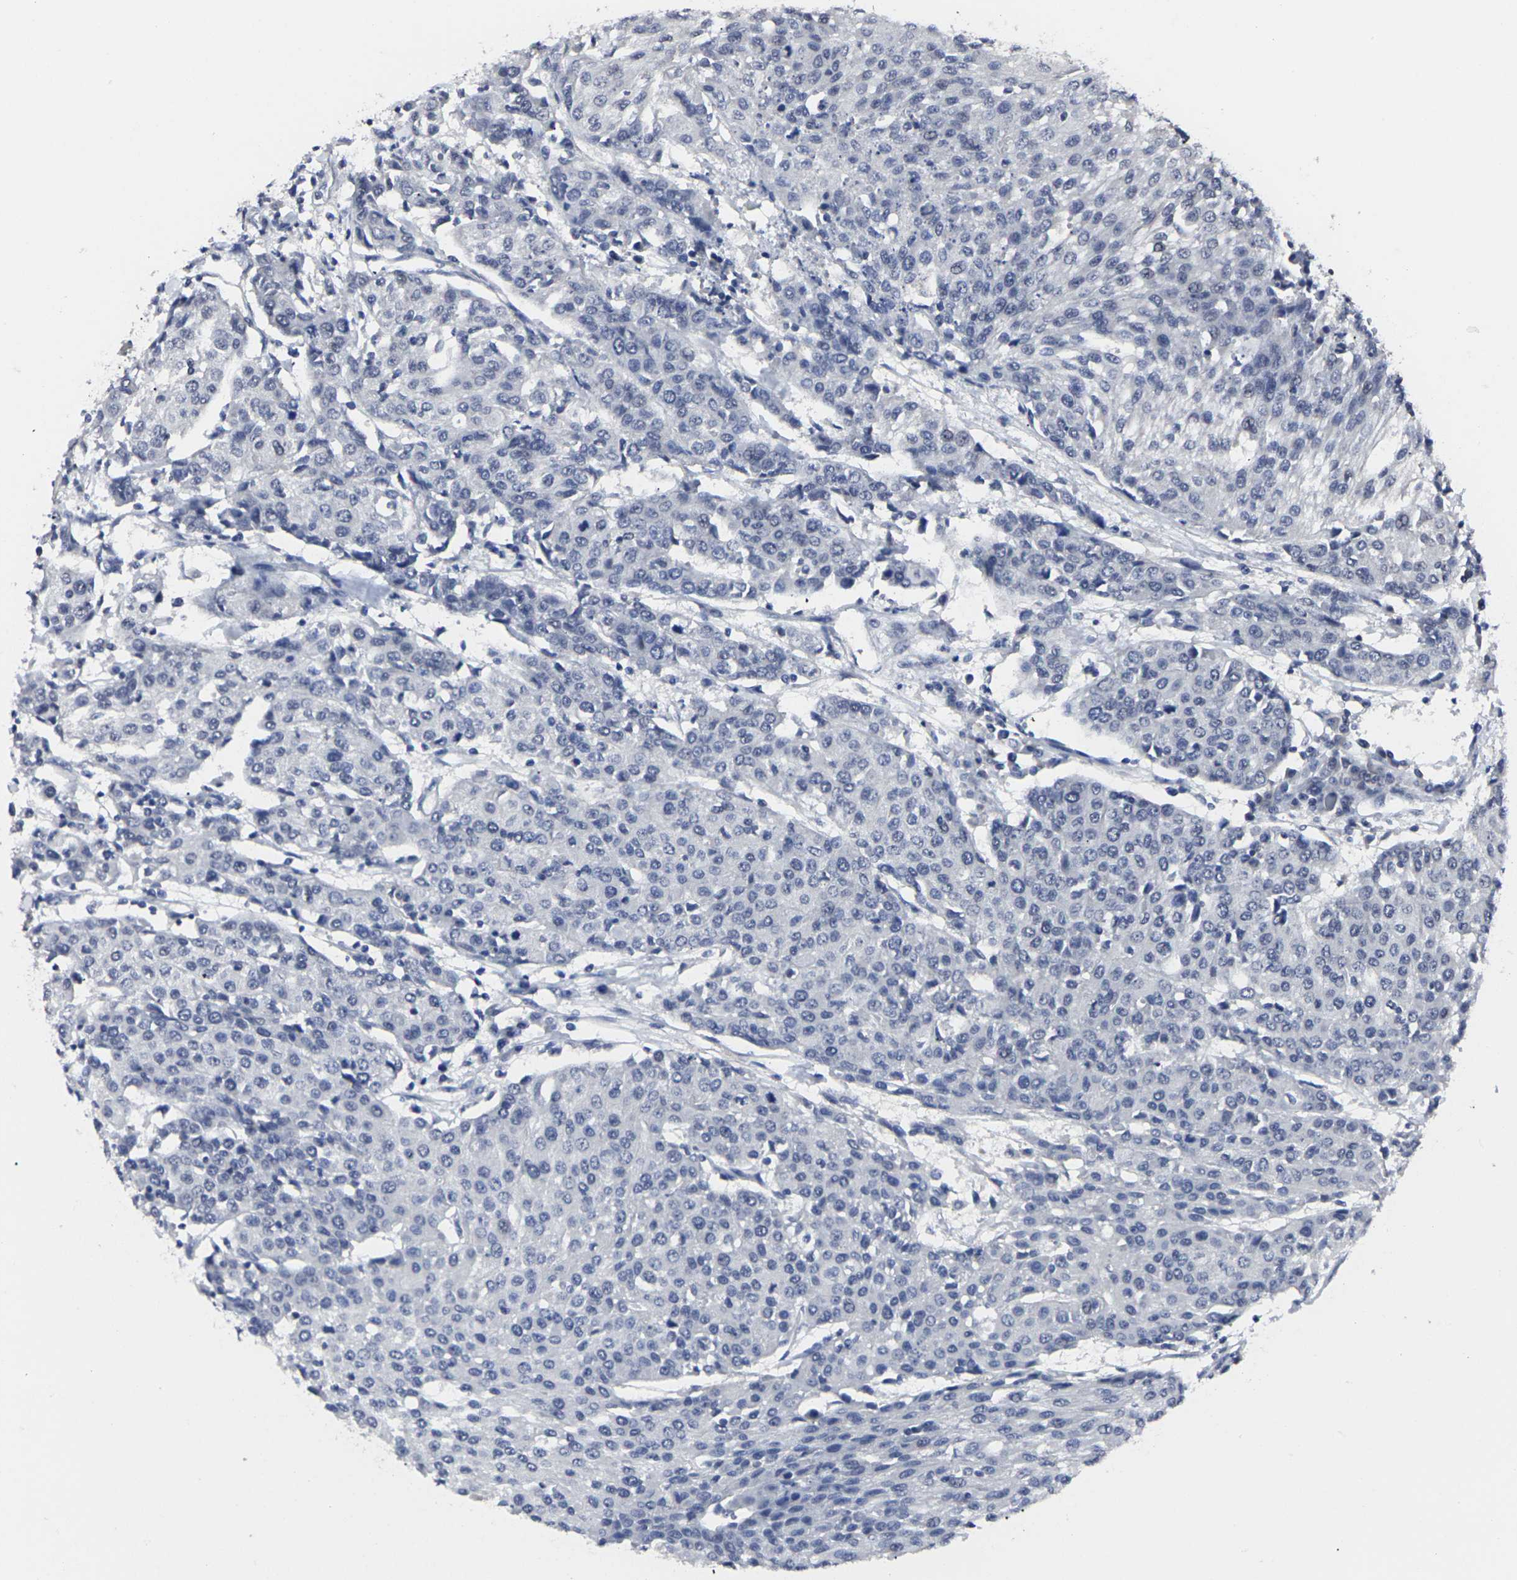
{"staining": {"intensity": "negative", "quantity": "none", "location": "none"}, "tissue": "urothelial cancer", "cell_type": "Tumor cells", "image_type": "cancer", "snomed": [{"axis": "morphology", "description": "Urothelial carcinoma, High grade"}, {"axis": "topography", "description": "Urinary bladder"}], "caption": "Protein analysis of urothelial cancer exhibits no significant expression in tumor cells.", "gene": "MSANTD4", "patient": {"sex": "female", "age": 85}}